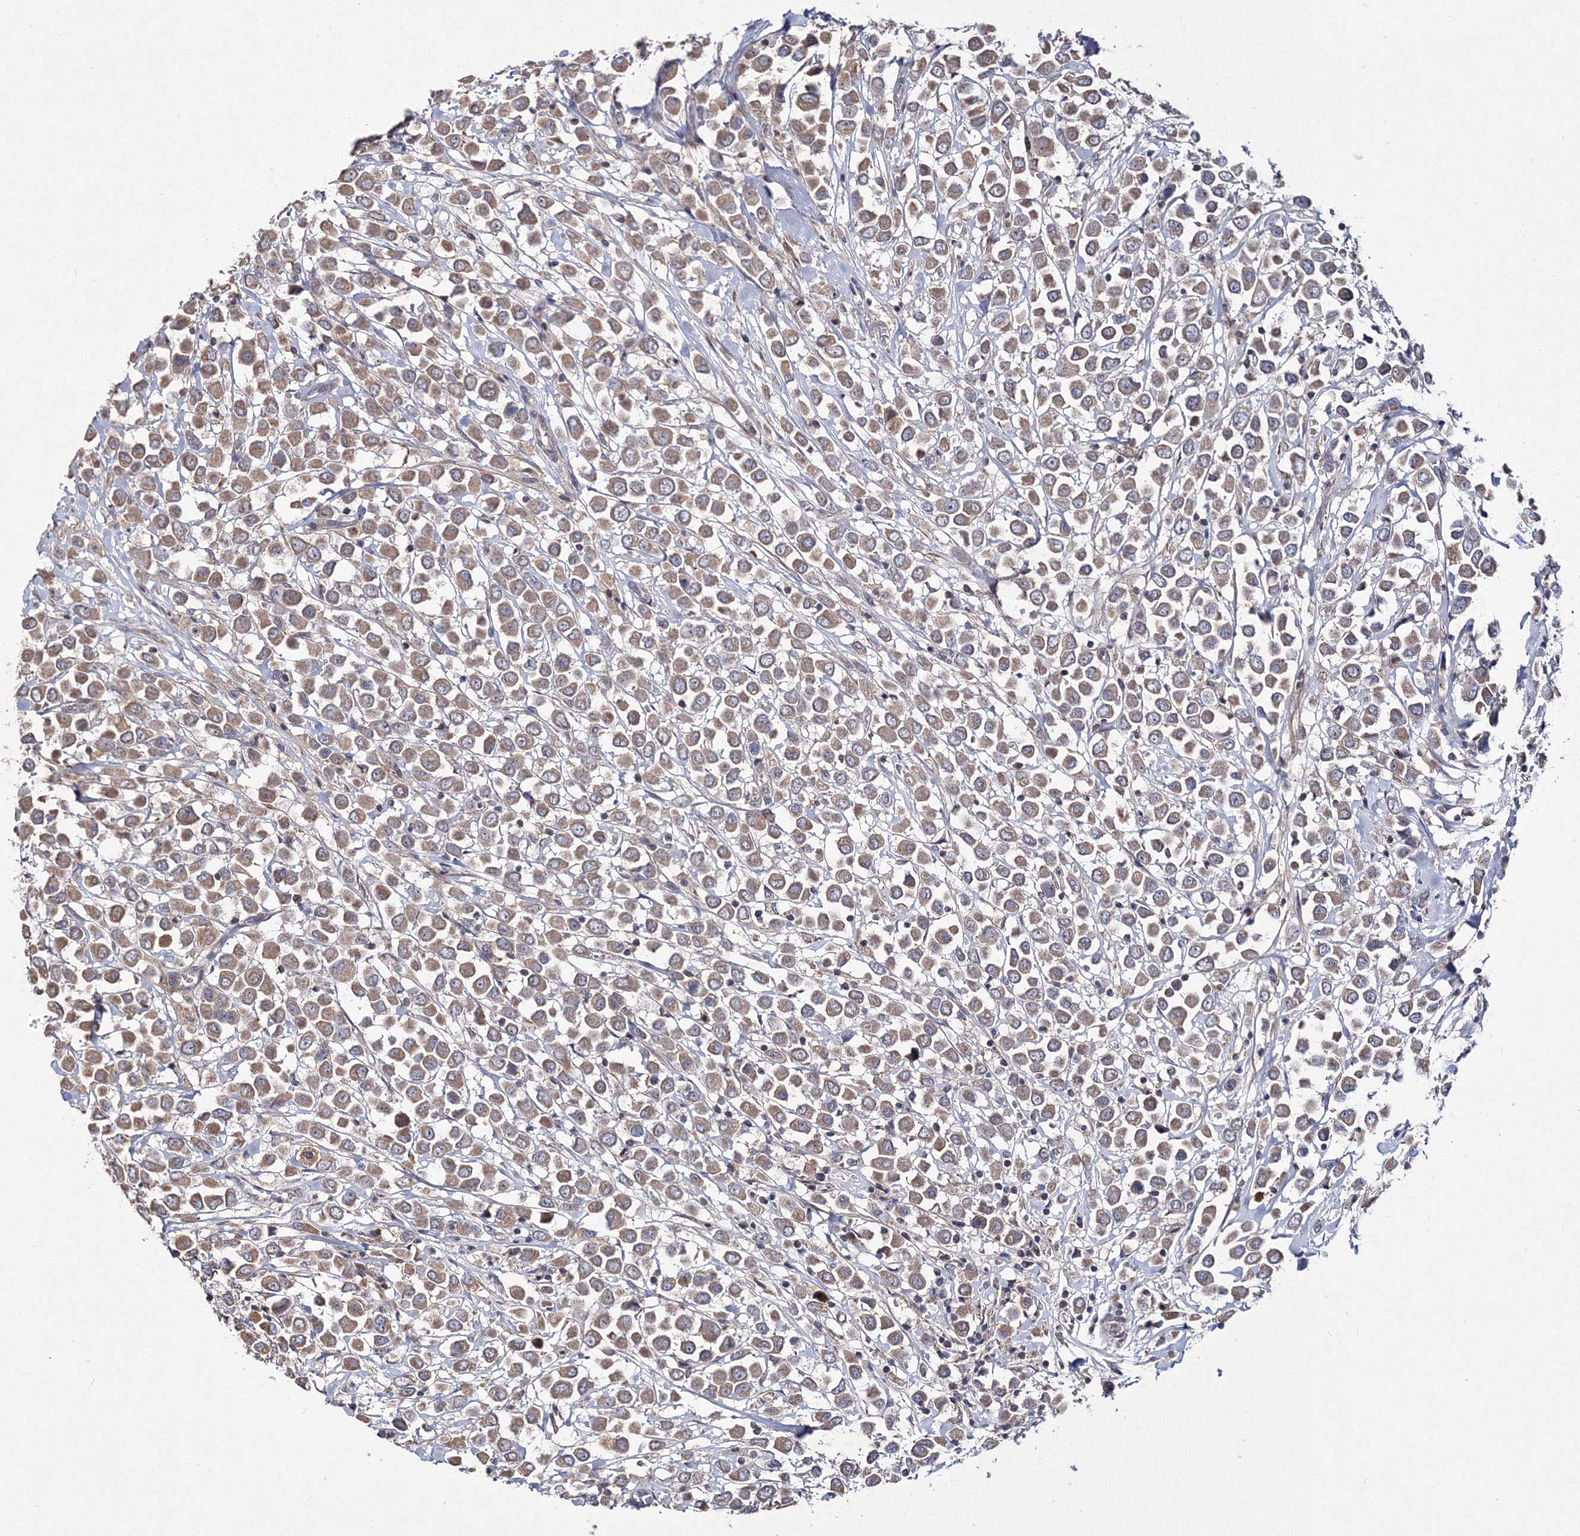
{"staining": {"intensity": "weak", "quantity": ">75%", "location": "cytoplasmic/membranous"}, "tissue": "breast cancer", "cell_type": "Tumor cells", "image_type": "cancer", "snomed": [{"axis": "morphology", "description": "Duct carcinoma"}, {"axis": "topography", "description": "Breast"}], "caption": "Protein staining exhibits weak cytoplasmic/membranous positivity in about >75% of tumor cells in infiltrating ductal carcinoma (breast).", "gene": "PPP2R2B", "patient": {"sex": "female", "age": 61}}